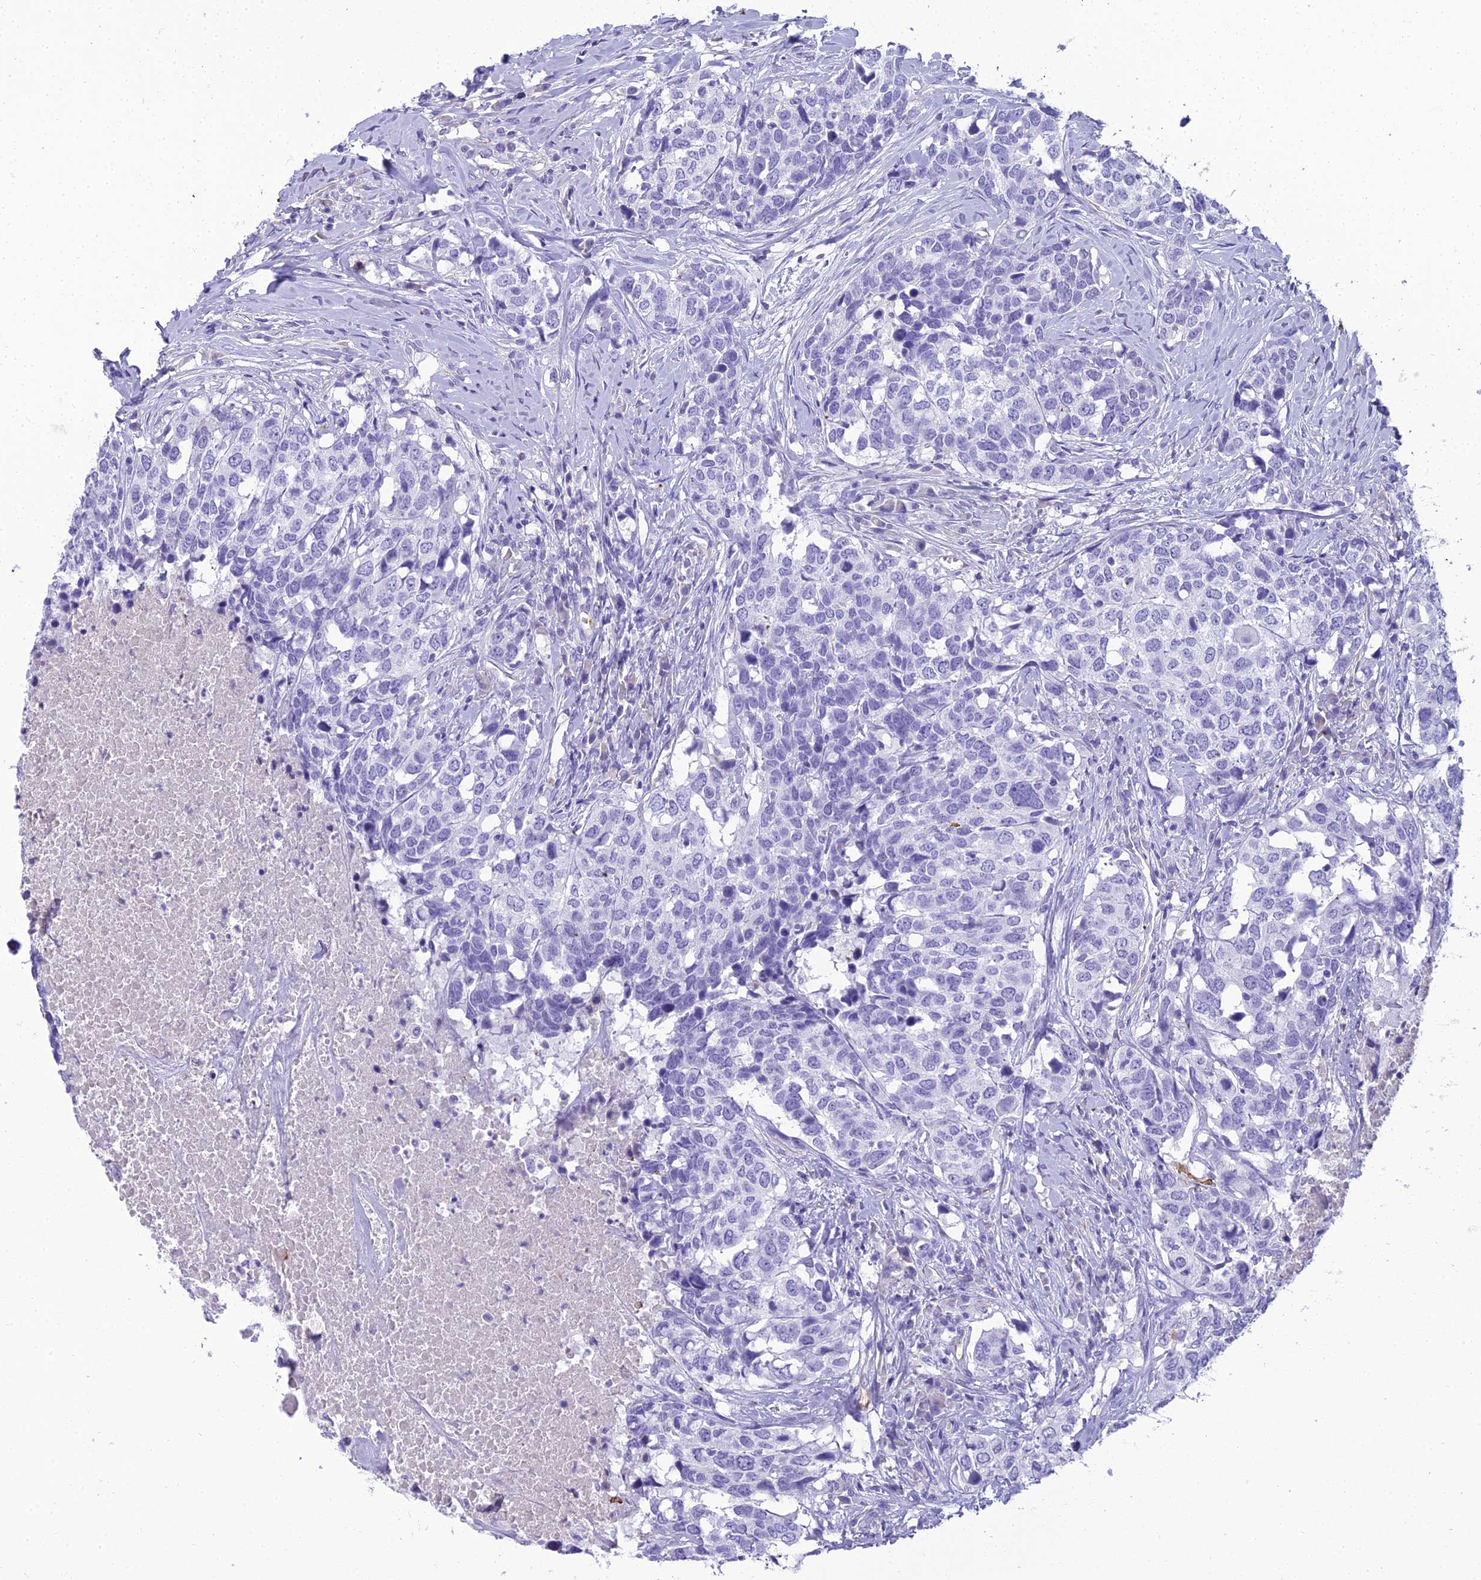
{"staining": {"intensity": "negative", "quantity": "none", "location": "none"}, "tissue": "head and neck cancer", "cell_type": "Tumor cells", "image_type": "cancer", "snomed": [{"axis": "morphology", "description": "Squamous cell carcinoma, NOS"}, {"axis": "topography", "description": "Head-Neck"}], "caption": "A photomicrograph of head and neck squamous cell carcinoma stained for a protein shows no brown staining in tumor cells.", "gene": "NINJ1", "patient": {"sex": "male", "age": 66}}